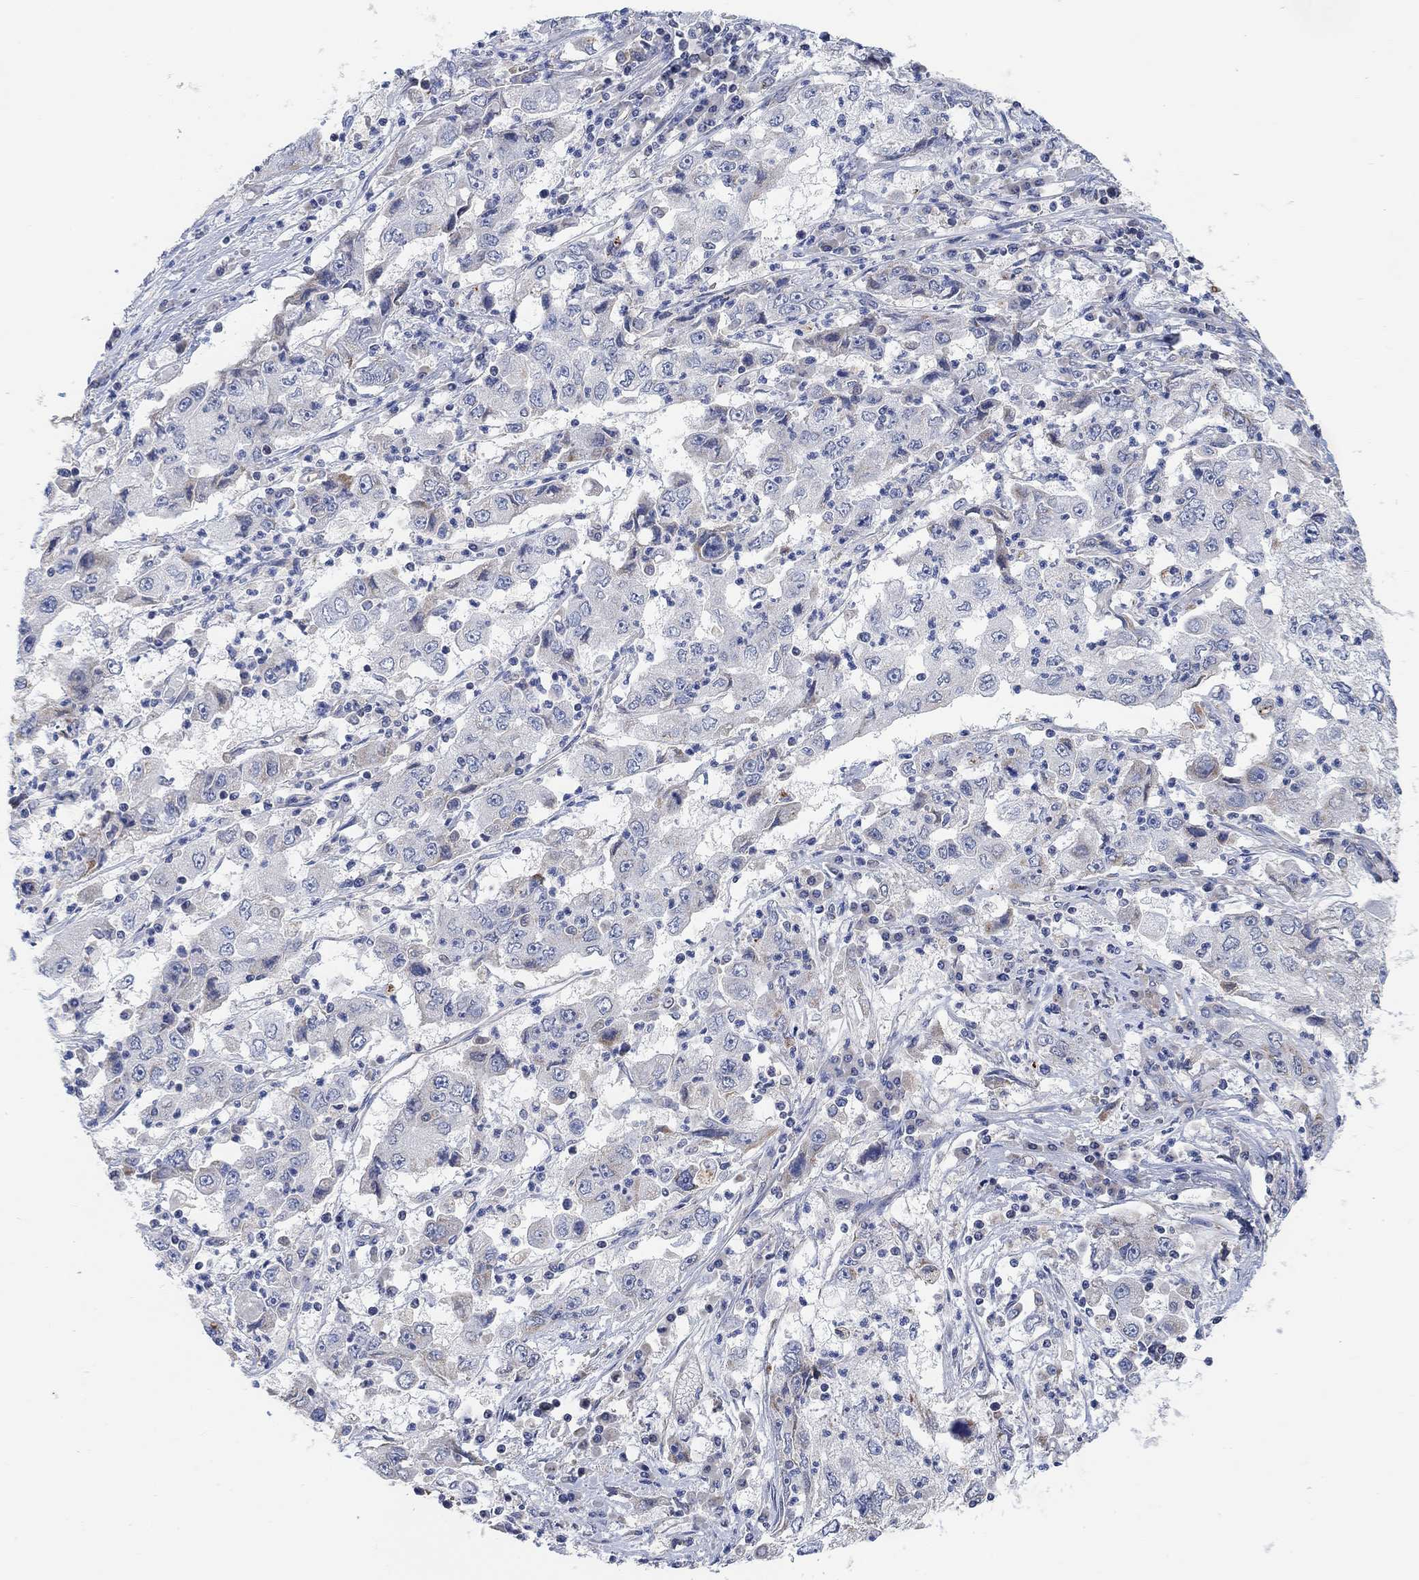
{"staining": {"intensity": "weak", "quantity": "<25%", "location": "cytoplasmic/membranous"}, "tissue": "cervical cancer", "cell_type": "Tumor cells", "image_type": "cancer", "snomed": [{"axis": "morphology", "description": "Squamous cell carcinoma, NOS"}, {"axis": "topography", "description": "Cervix"}], "caption": "Tumor cells are negative for brown protein staining in cervical squamous cell carcinoma.", "gene": "HCRTR1", "patient": {"sex": "female", "age": 36}}